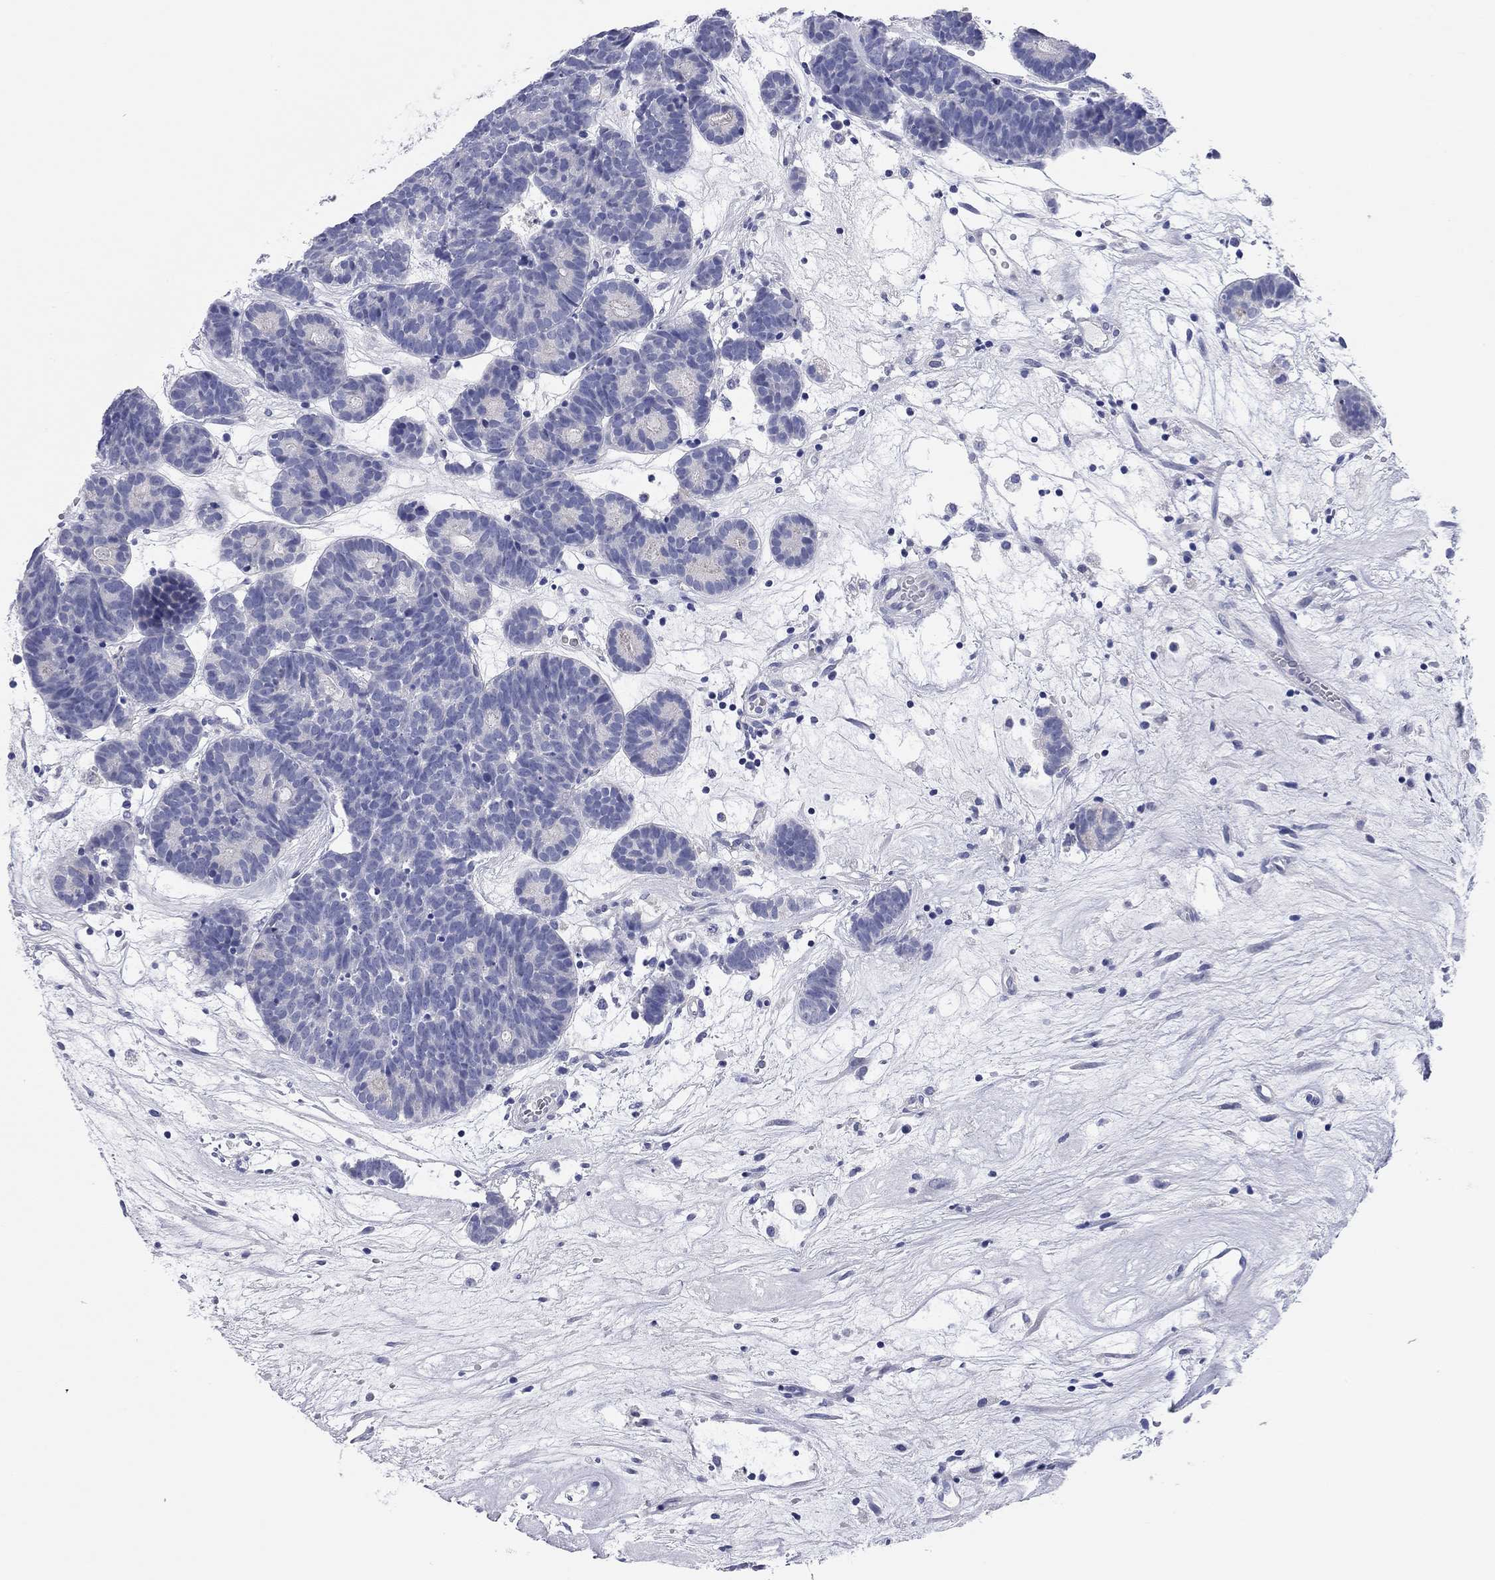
{"staining": {"intensity": "negative", "quantity": "none", "location": "none"}, "tissue": "head and neck cancer", "cell_type": "Tumor cells", "image_type": "cancer", "snomed": [{"axis": "morphology", "description": "Adenocarcinoma, NOS"}, {"axis": "topography", "description": "Head-Neck"}], "caption": "High magnification brightfield microscopy of head and neck cancer (adenocarcinoma) stained with DAB (3,3'-diaminobenzidine) (brown) and counterstained with hematoxylin (blue): tumor cells show no significant positivity.", "gene": "TMEM221", "patient": {"sex": "female", "age": 81}}